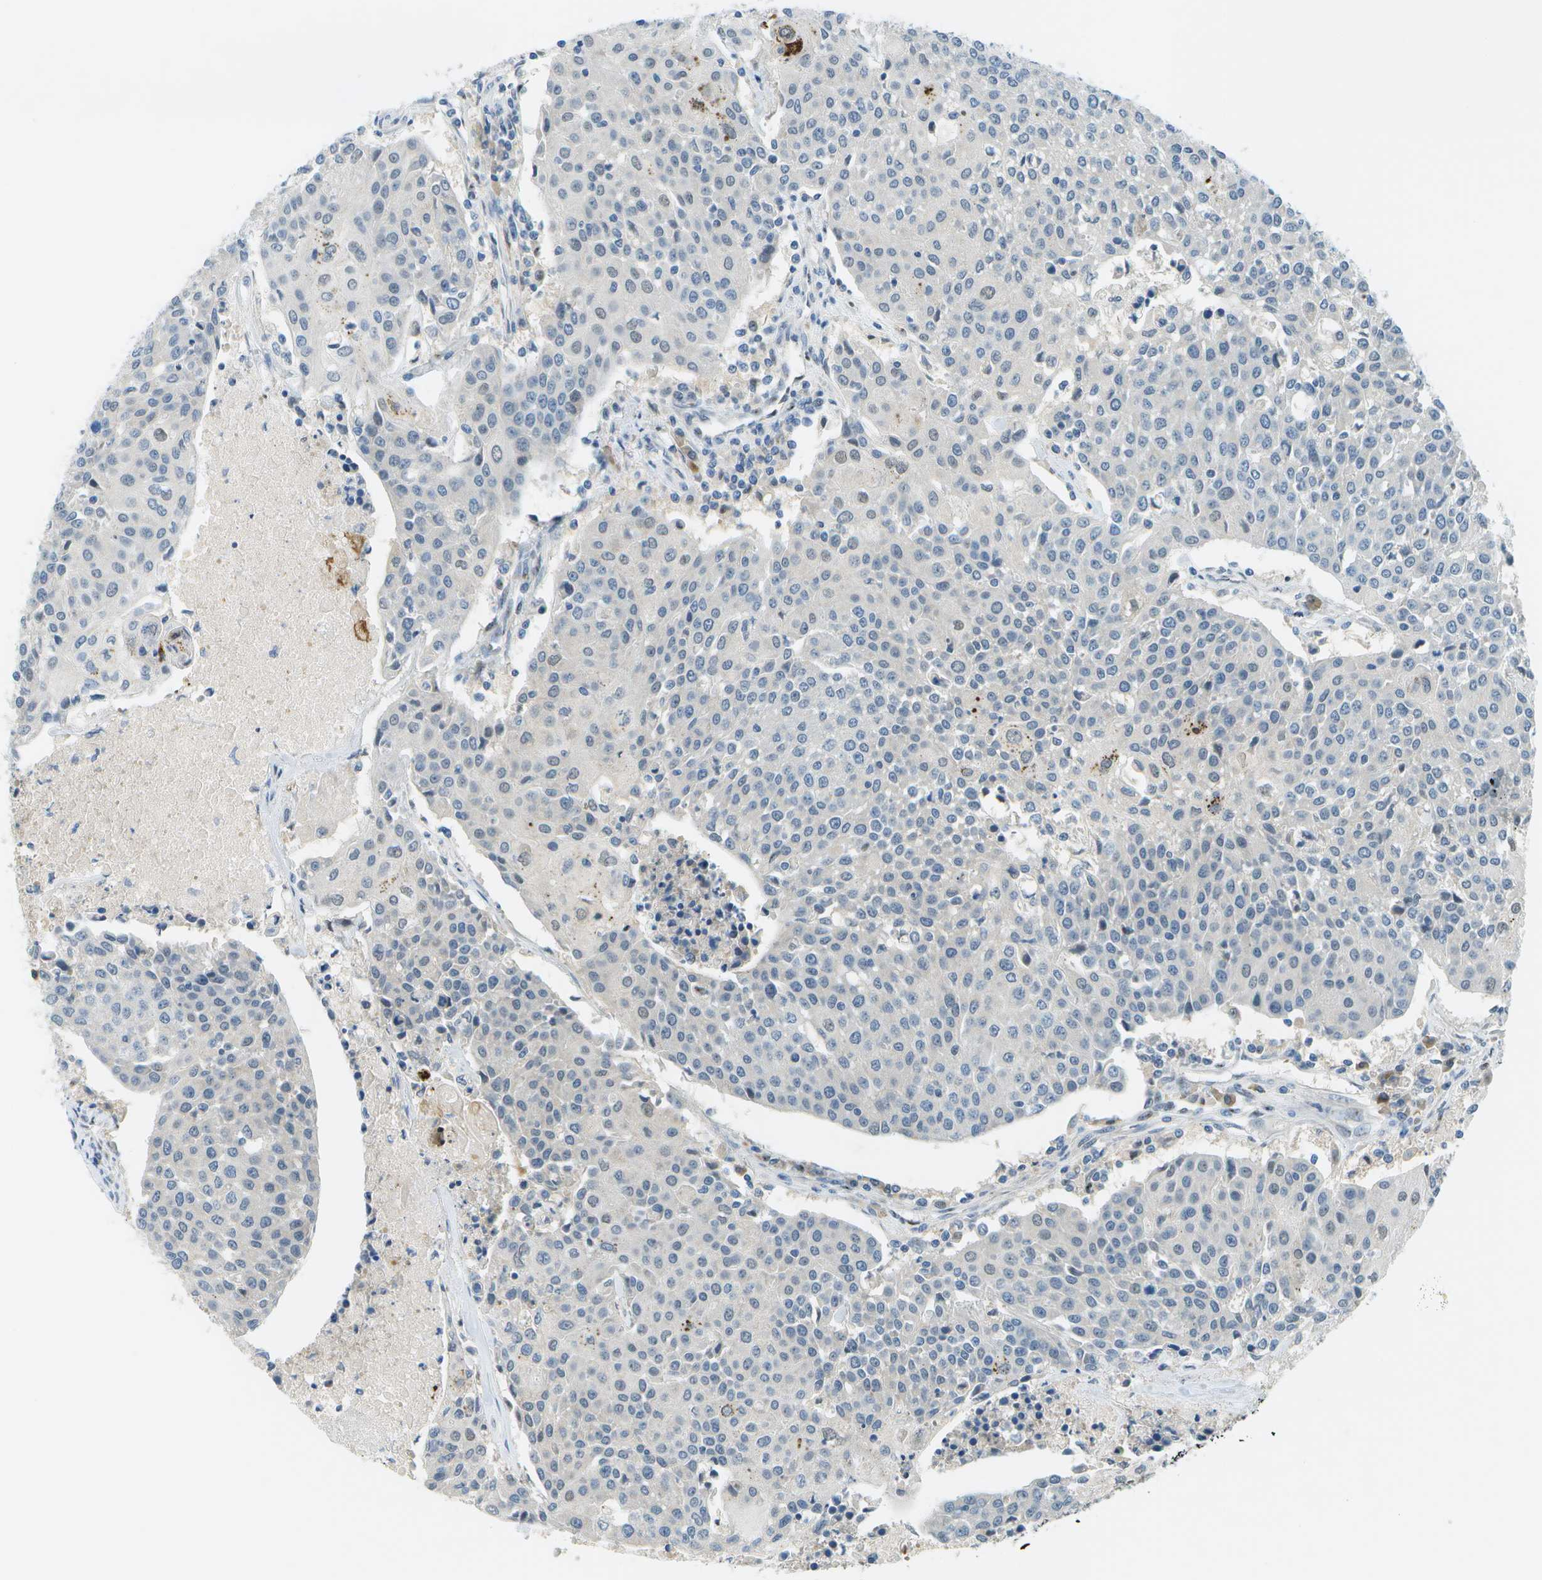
{"staining": {"intensity": "negative", "quantity": "none", "location": "none"}, "tissue": "urothelial cancer", "cell_type": "Tumor cells", "image_type": "cancer", "snomed": [{"axis": "morphology", "description": "Urothelial carcinoma, High grade"}, {"axis": "topography", "description": "Urinary bladder"}], "caption": "Tumor cells show no significant expression in high-grade urothelial carcinoma. Brightfield microscopy of IHC stained with DAB (brown) and hematoxylin (blue), captured at high magnification.", "gene": "PTGIS", "patient": {"sex": "female", "age": 85}}